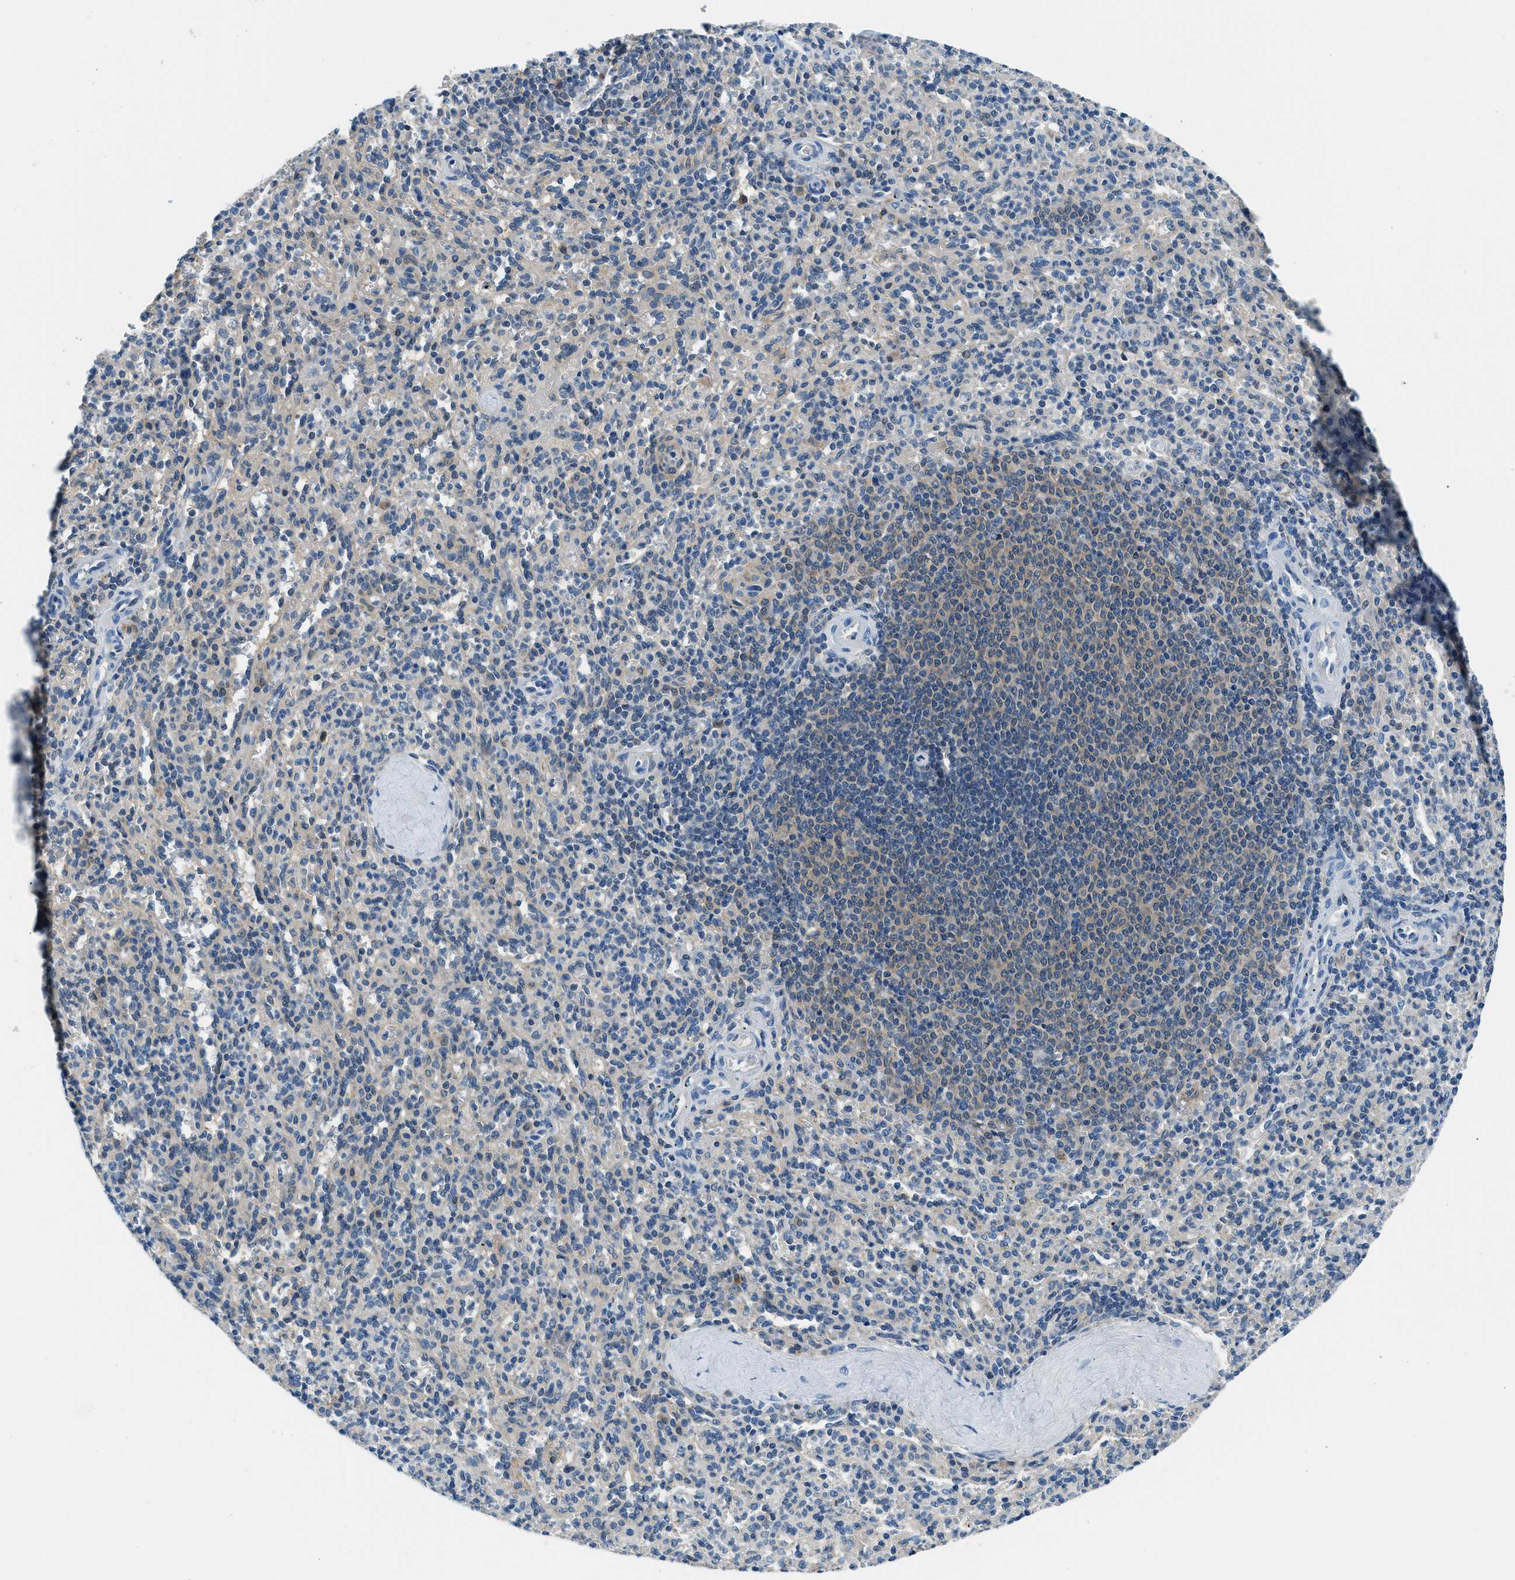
{"staining": {"intensity": "negative", "quantity": "none", "location": "none"}, "tissue": "spleen", "cell_type": "Cells in red pulp", "image_type": "normal", "snomed": [{"axis": "morphology", "description": "Normal tissue, NOS"}, {"axis": "topography", "description": "Spleen"}], "caption": "DAB (3,3'-diaminobenzidine) immunohistochemical staining of benign human spleen demonstrates no significant expression in cells in red pulp. The staining is performed using DAB (3,3'-diaminobenzidine) brown chromogen with nuclei counter-stained in using hematoxylin.", "gene": "ACP1", "patient": {"sex": "male", "age": 36}}